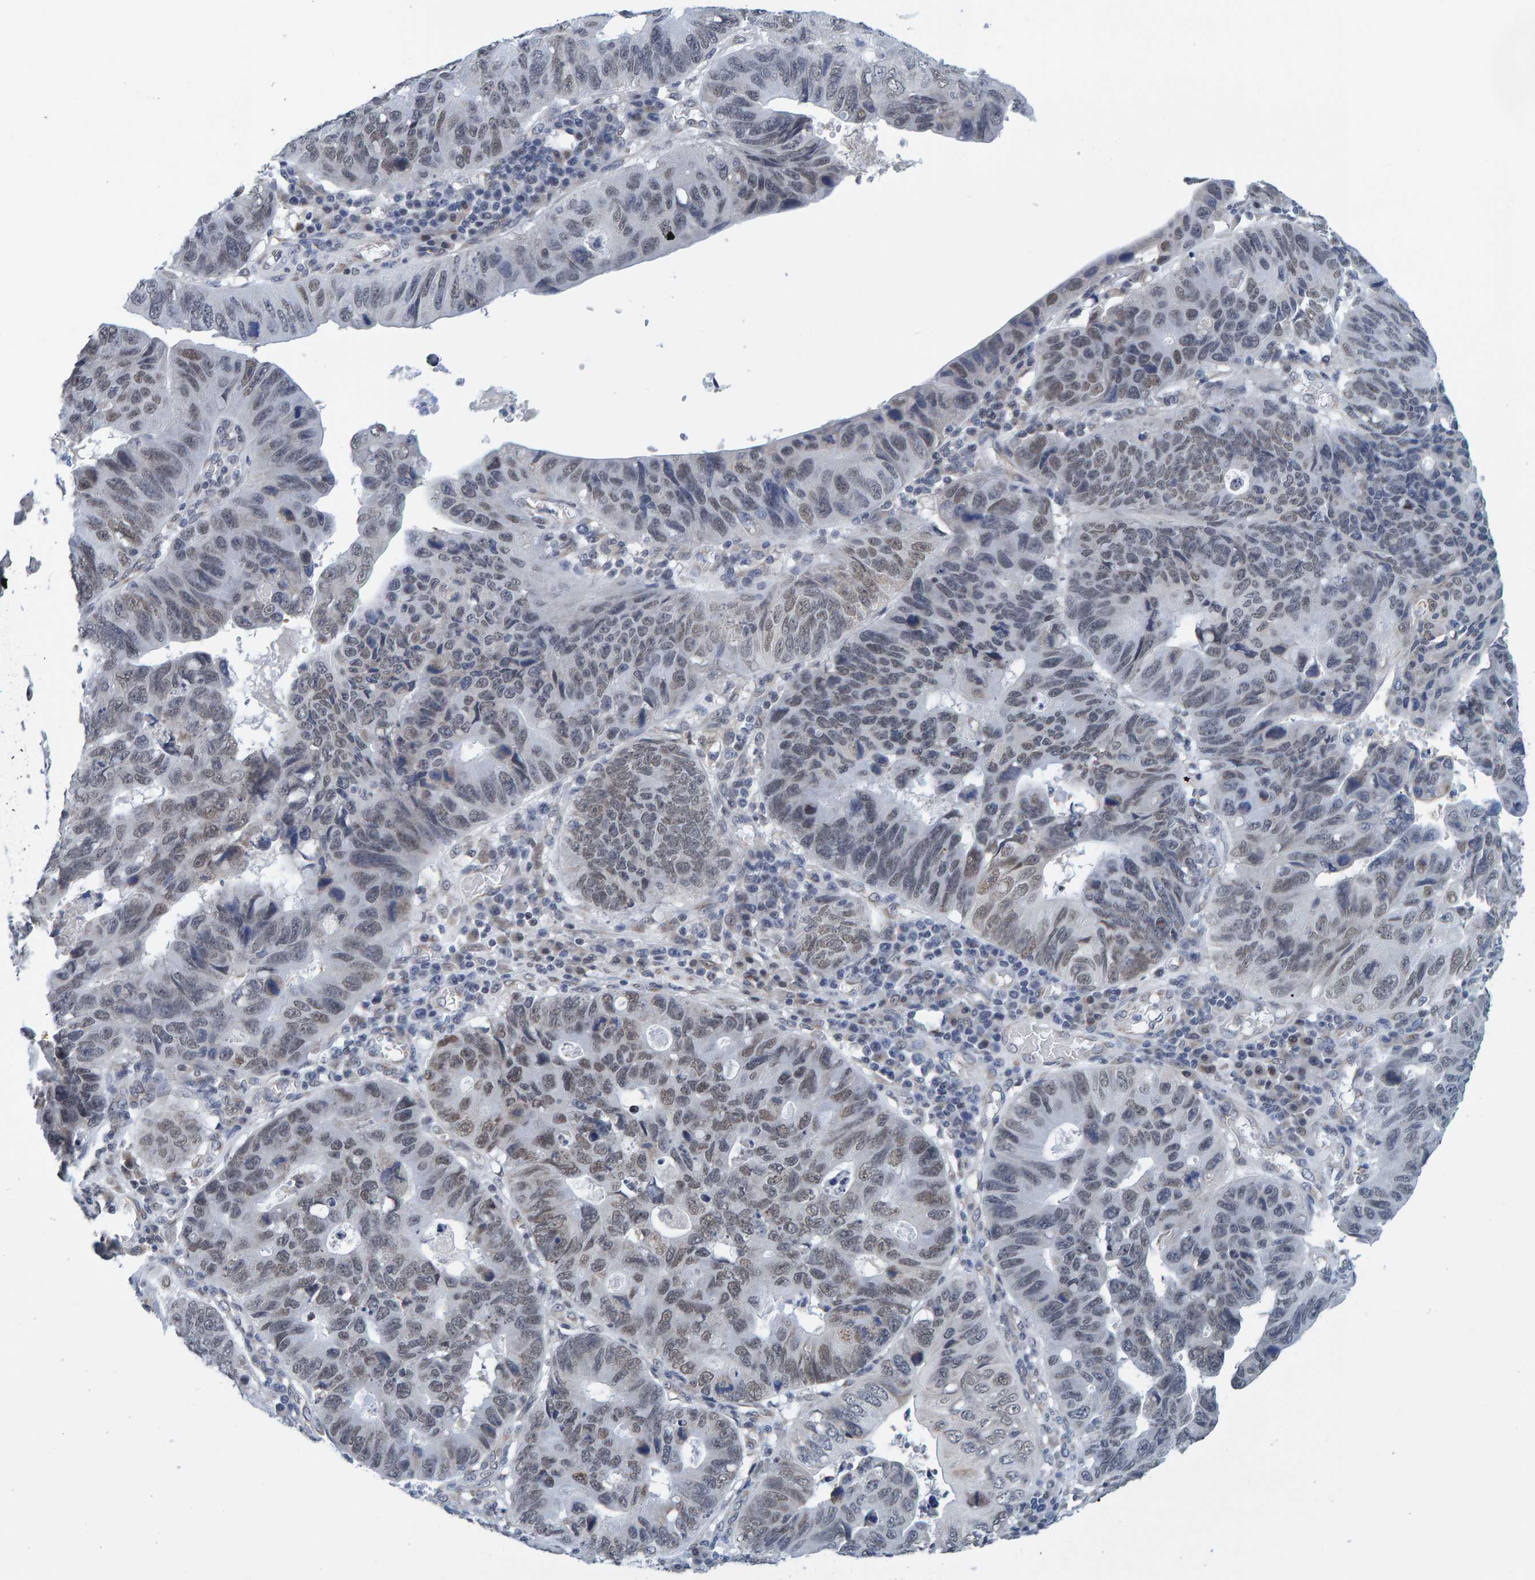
{"staining": {"intensity": "weak", "quantity": "<25%", "location": "nuclear"}, "tissue": "stomach cancer", "cell_type": "Tumor cells", "image_type": "cancer", "snomed": [{"axis": "morphology", "description": "Adenocarcinoma, NOS"}, {"axis": "topography", "description": "Stomach"}], "caption": "DAB immunohistochemical staining of adenocarcinoma (stomach) demonstrates no significant expression in tumor cells.", "gene": "SCRN2", "patient": {"sex": "male", "age": 59}}